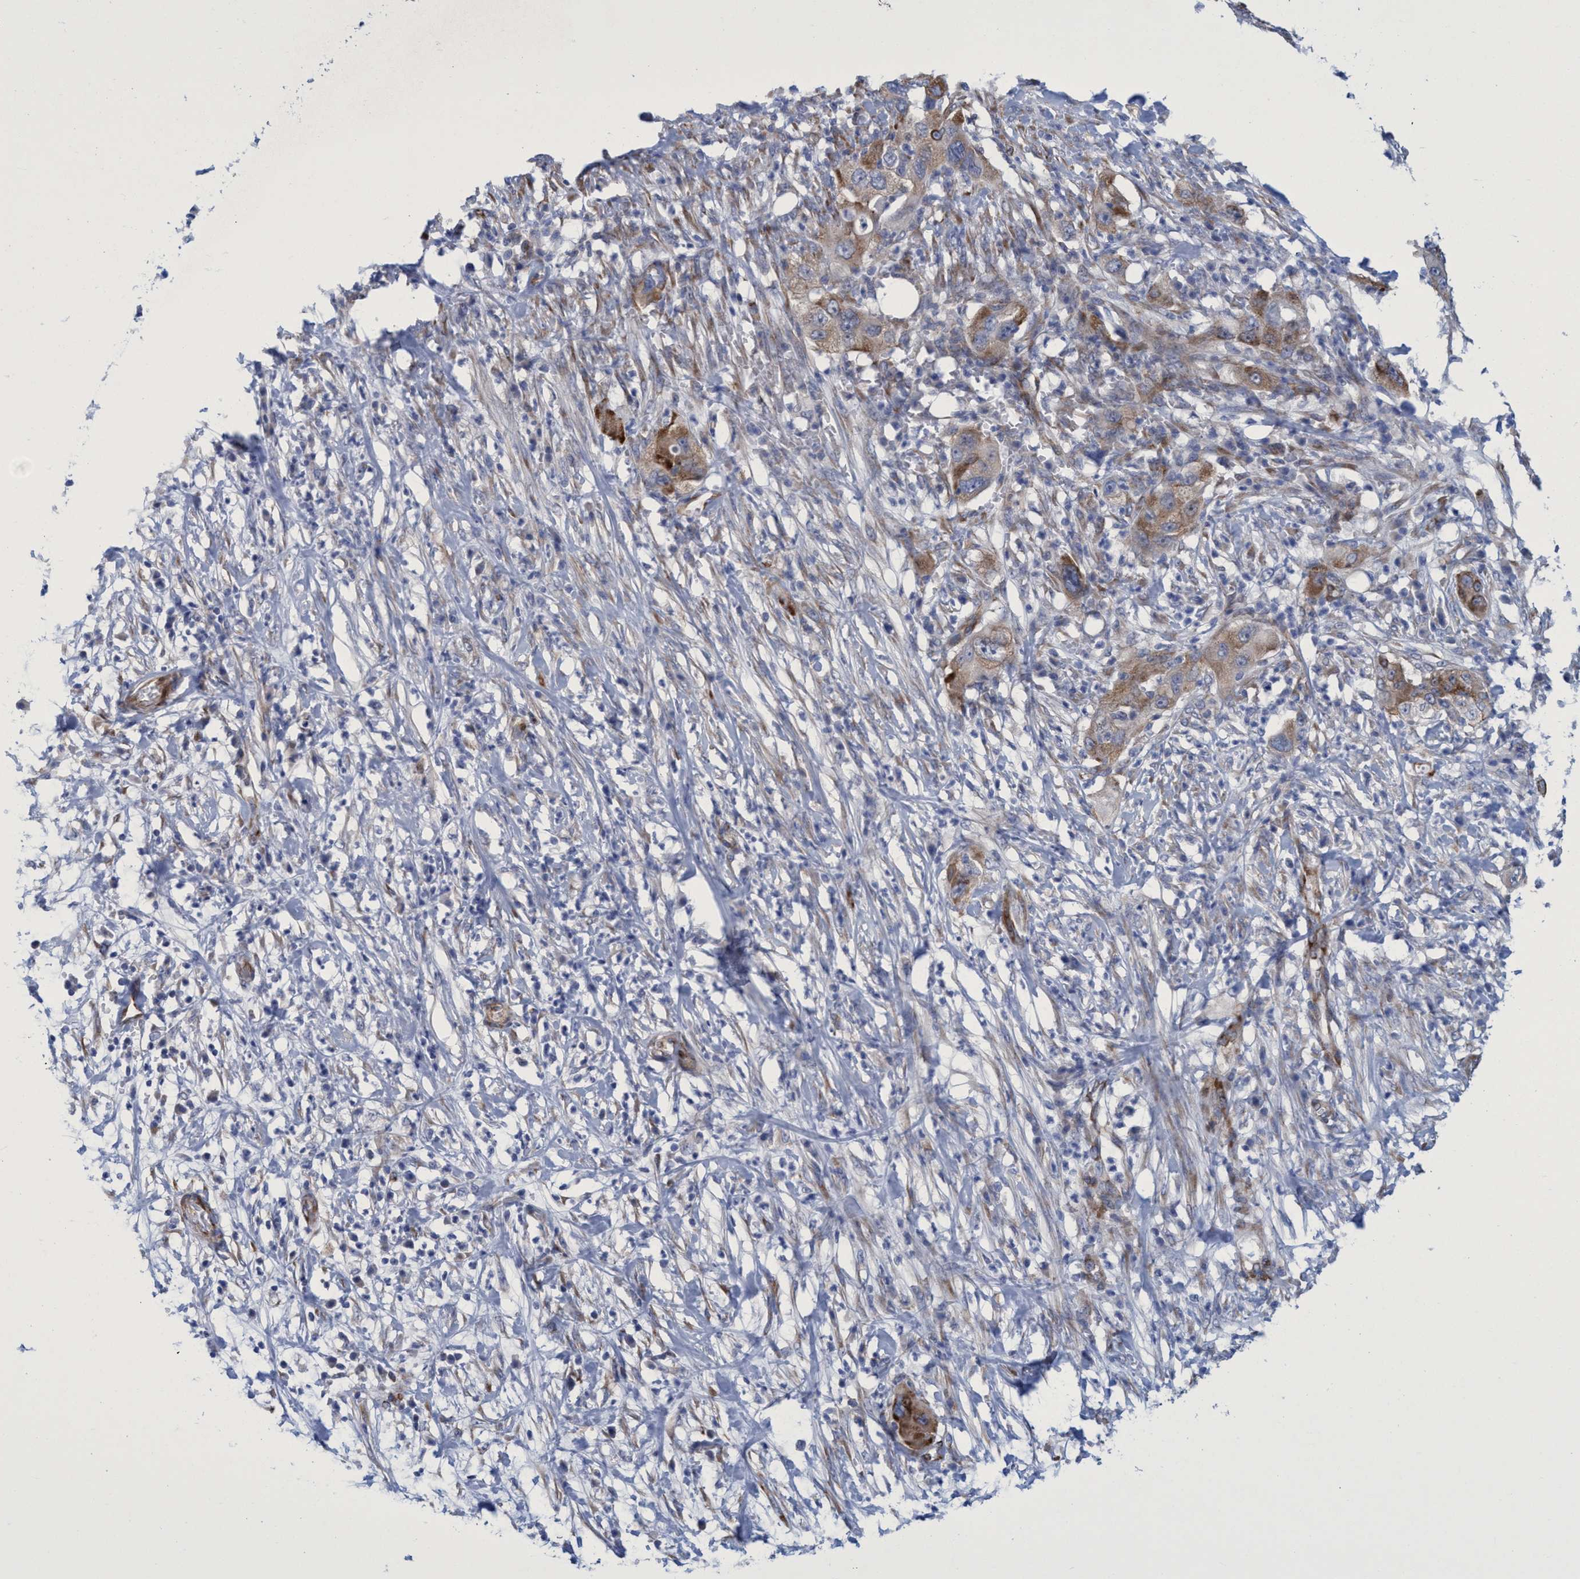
{"staining": {"intensity": "strong", "quantity": "25%-75%", "location": "cytoplasmic/membranous"}, "tissue": "pancreatic cancer", "cell_type": "Tumor cells", "image_type": "cancer", "snomed": [{"axis": "morphology", "description": "Adenocarcinoma, NOS"}, {"axis": "topography", "description": "Pancreas"}], "caption": "Human pancreatic cancer (adenocarcinoma) stained with a protein marker displays strong staining in tumor cells.", "gene": "R3HCC1", "patient": {"sex": "female", "age": 78}}